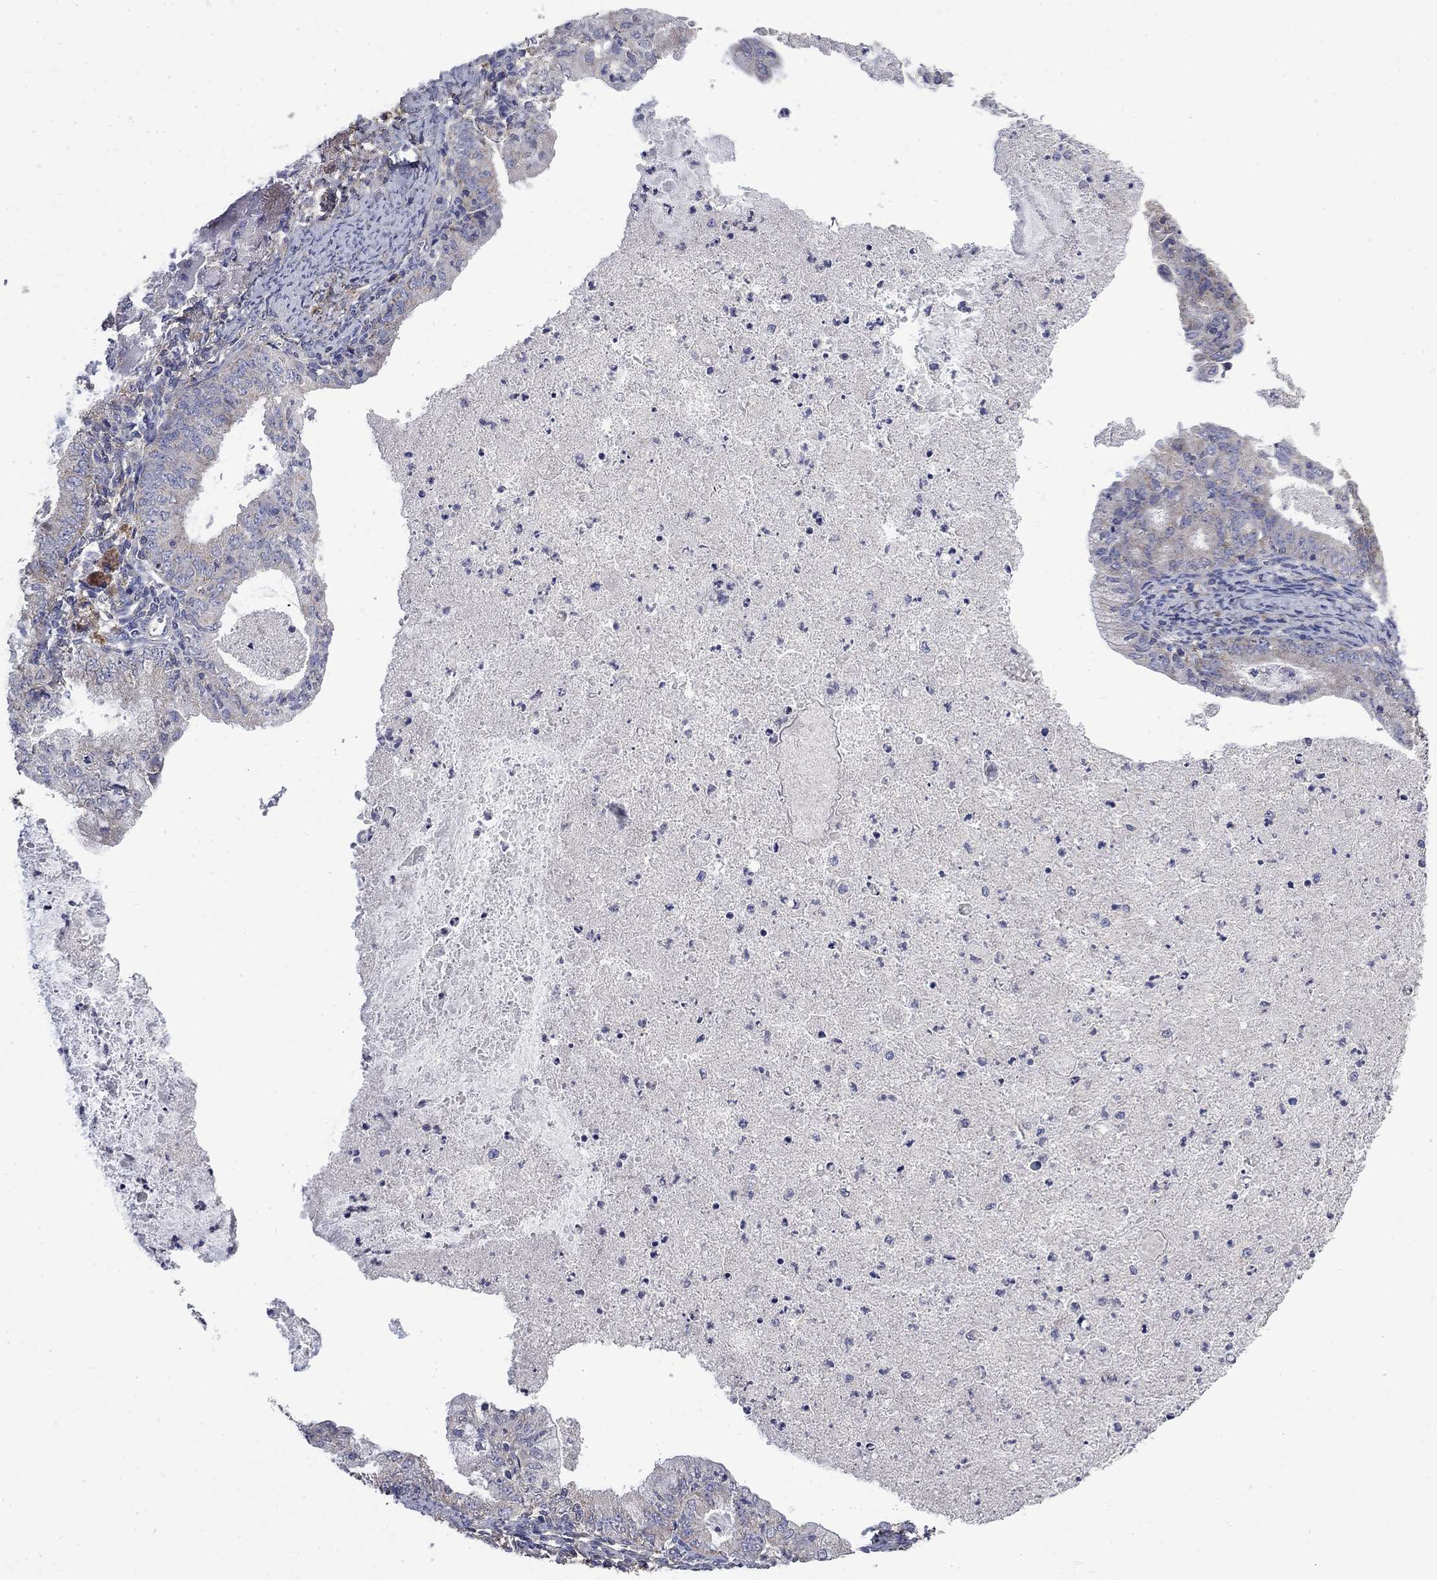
{"staining": {"intensity": "weak", "quantity": "<25%", "location": "cytoplasmic/membranous"}, "tissue": "endometrial cancer", "cell_type": "Tumor cells", "image_type": "cancer", "snomed": [{"axis": "morphology", "description": "Adenocarcinoma, NOS"}, {"axis": "topography", "description": "Endometrium"}], "caption": "Endometrial cancer was stained to show a protein in brown. There is no significant expression in tumor cells.", "gene": "HSPA12A", "patient": {"sex": "female", "age": 57}}